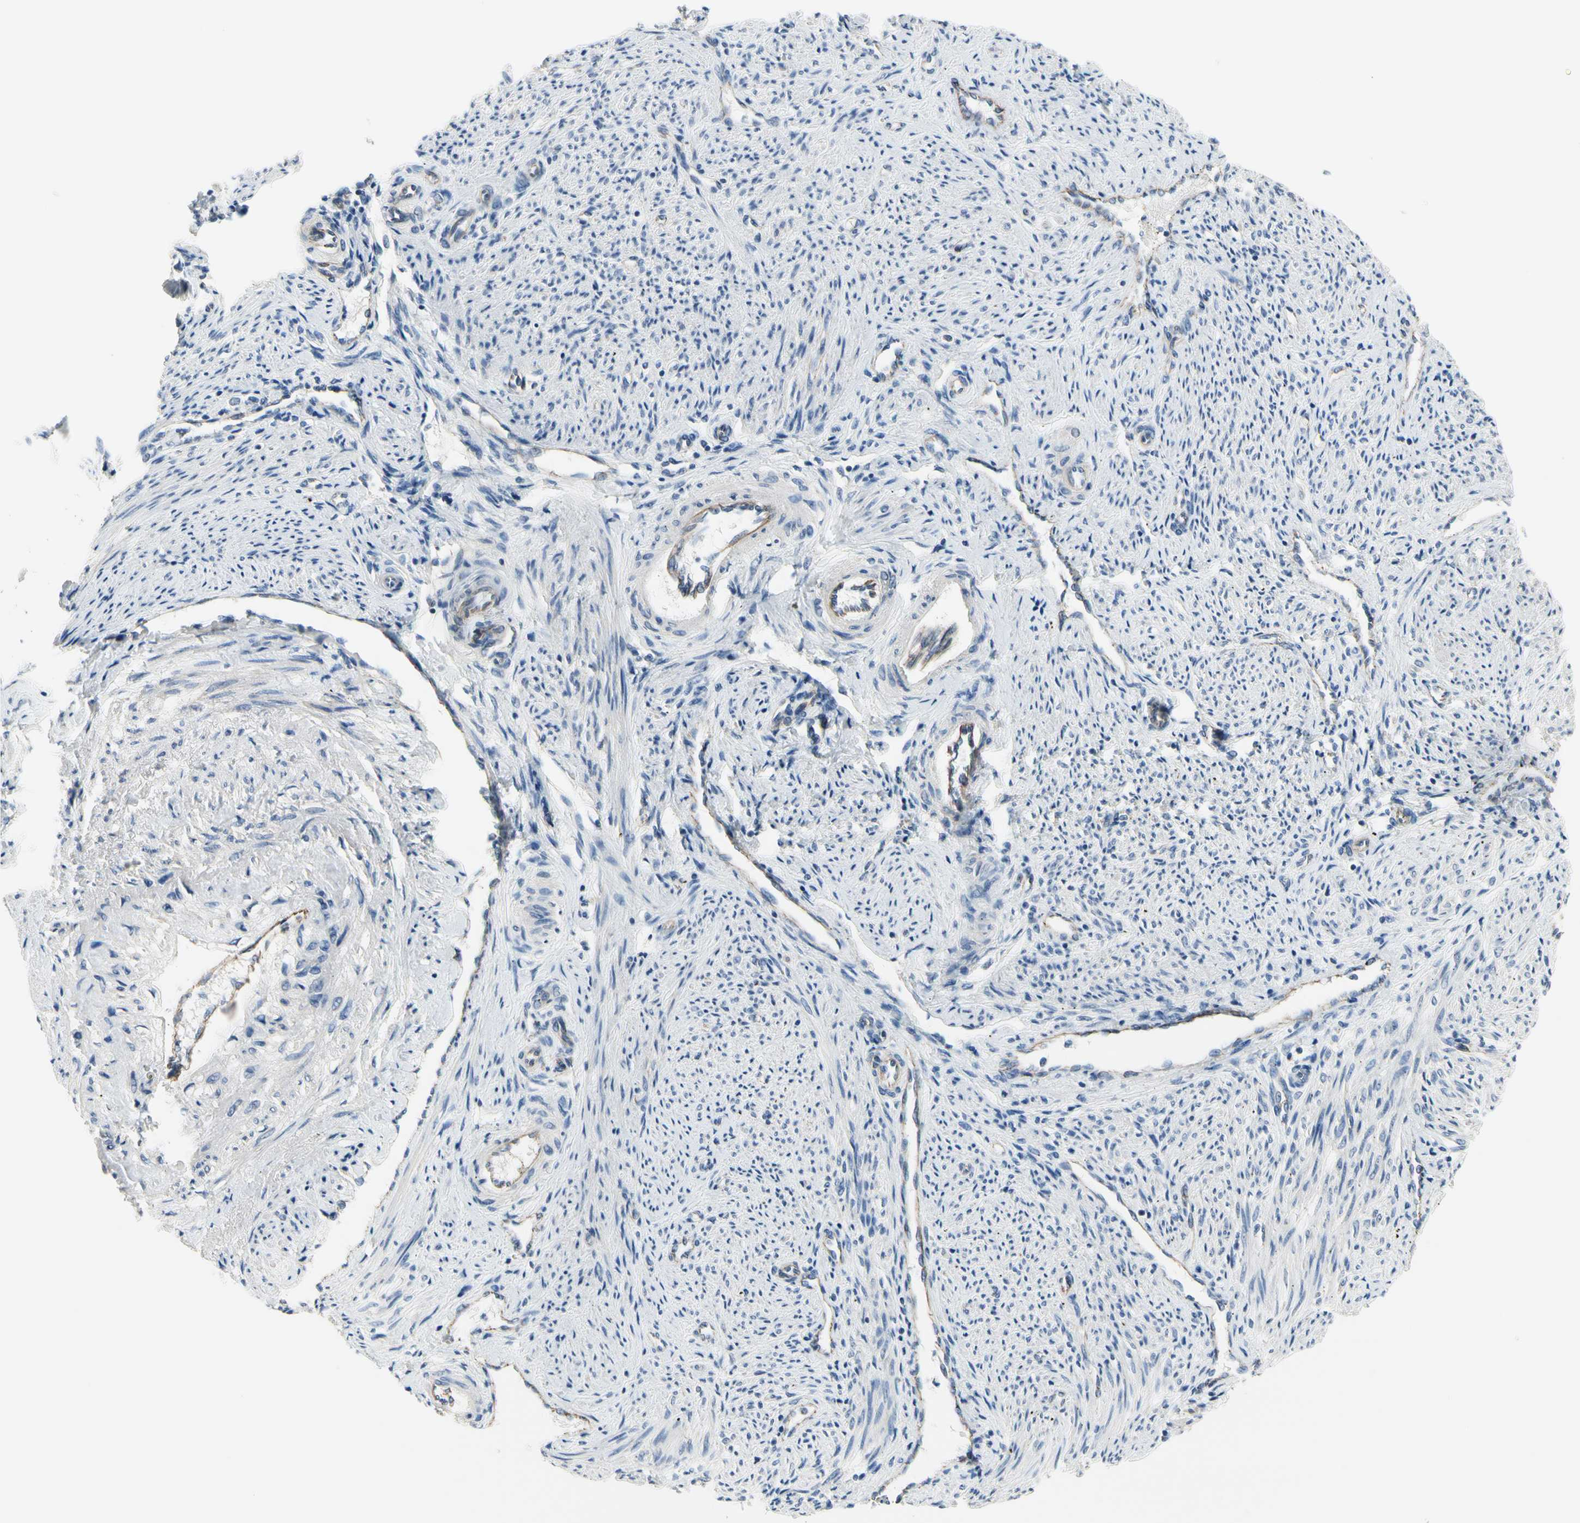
{"staining": {"intensity": "negative", "quantity": "none", "location": "none"}, "tissue": "endometrium", "cell_type": "Cells in endometrial stroma", "image_type": "normal", "snomed": [{"axis": "morphology", "description": "Normal tissue, NOS"}, {"axis": "topography", "description": "Endometrium"}], "caption": "Cells in endometrial stroma show no significant protein staining in benign endometrium. (DAB (3,3'-diaminobenzidine) immunohistochemistry with hematoxylin counter stain).", "gene": "LGR6", "patient": {"sex": "female", "age": 42}}